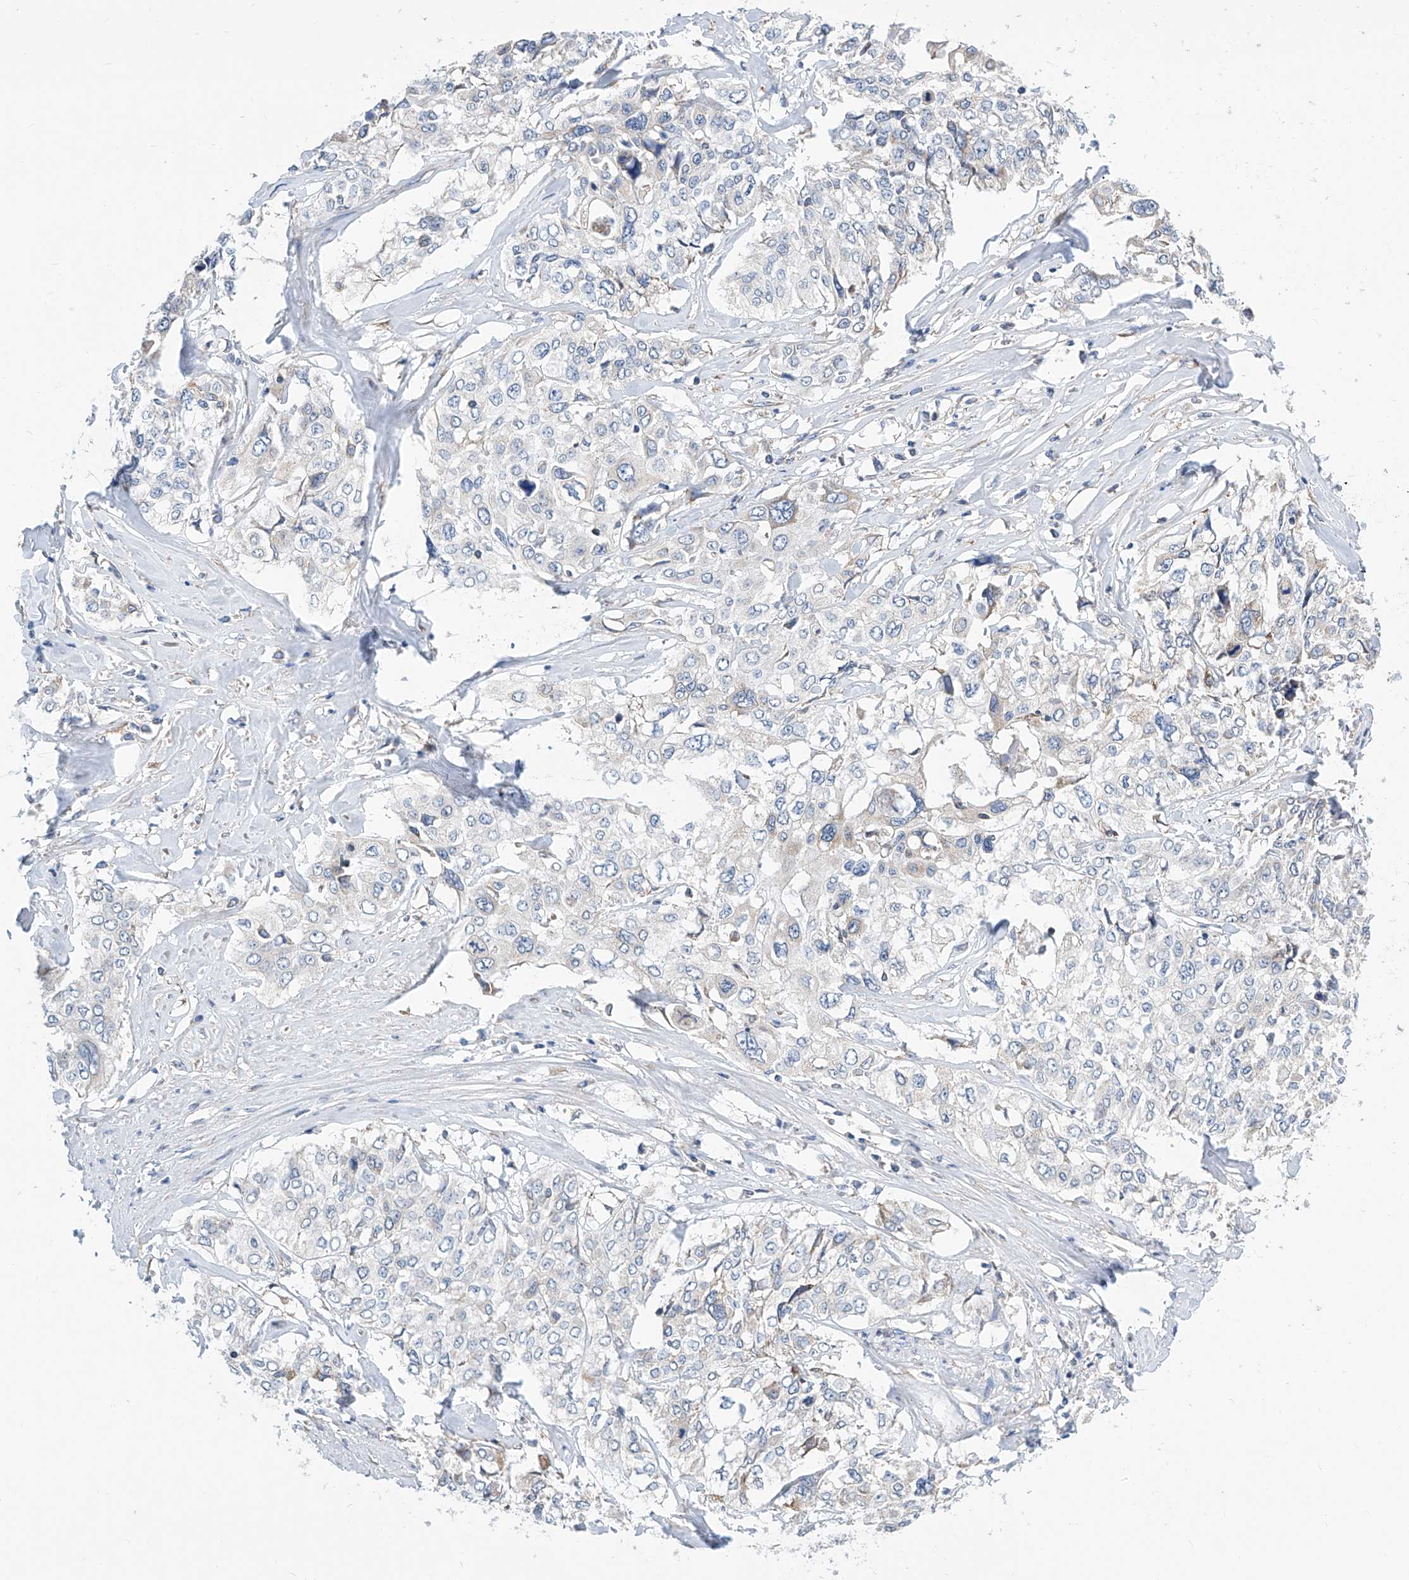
{"staining": {"intensity": "negative", "quantity": "none", "location": "none"}, "tissue": "cervical cancer", "cell_type": "Tumor cells", "image_type": "cancer", "snomed": [{"axis": "morphology", "description": "Squamous cell carcinoma, NOS"}, {"axis": "topography", "description": "Cervix"}], "caption": "Immunohistochemical staining of human cervical cancer exhibits no significant expression in tumor cells.", "gene": "MAD2L1", "patient": {"sex": "female", "age": 31}}